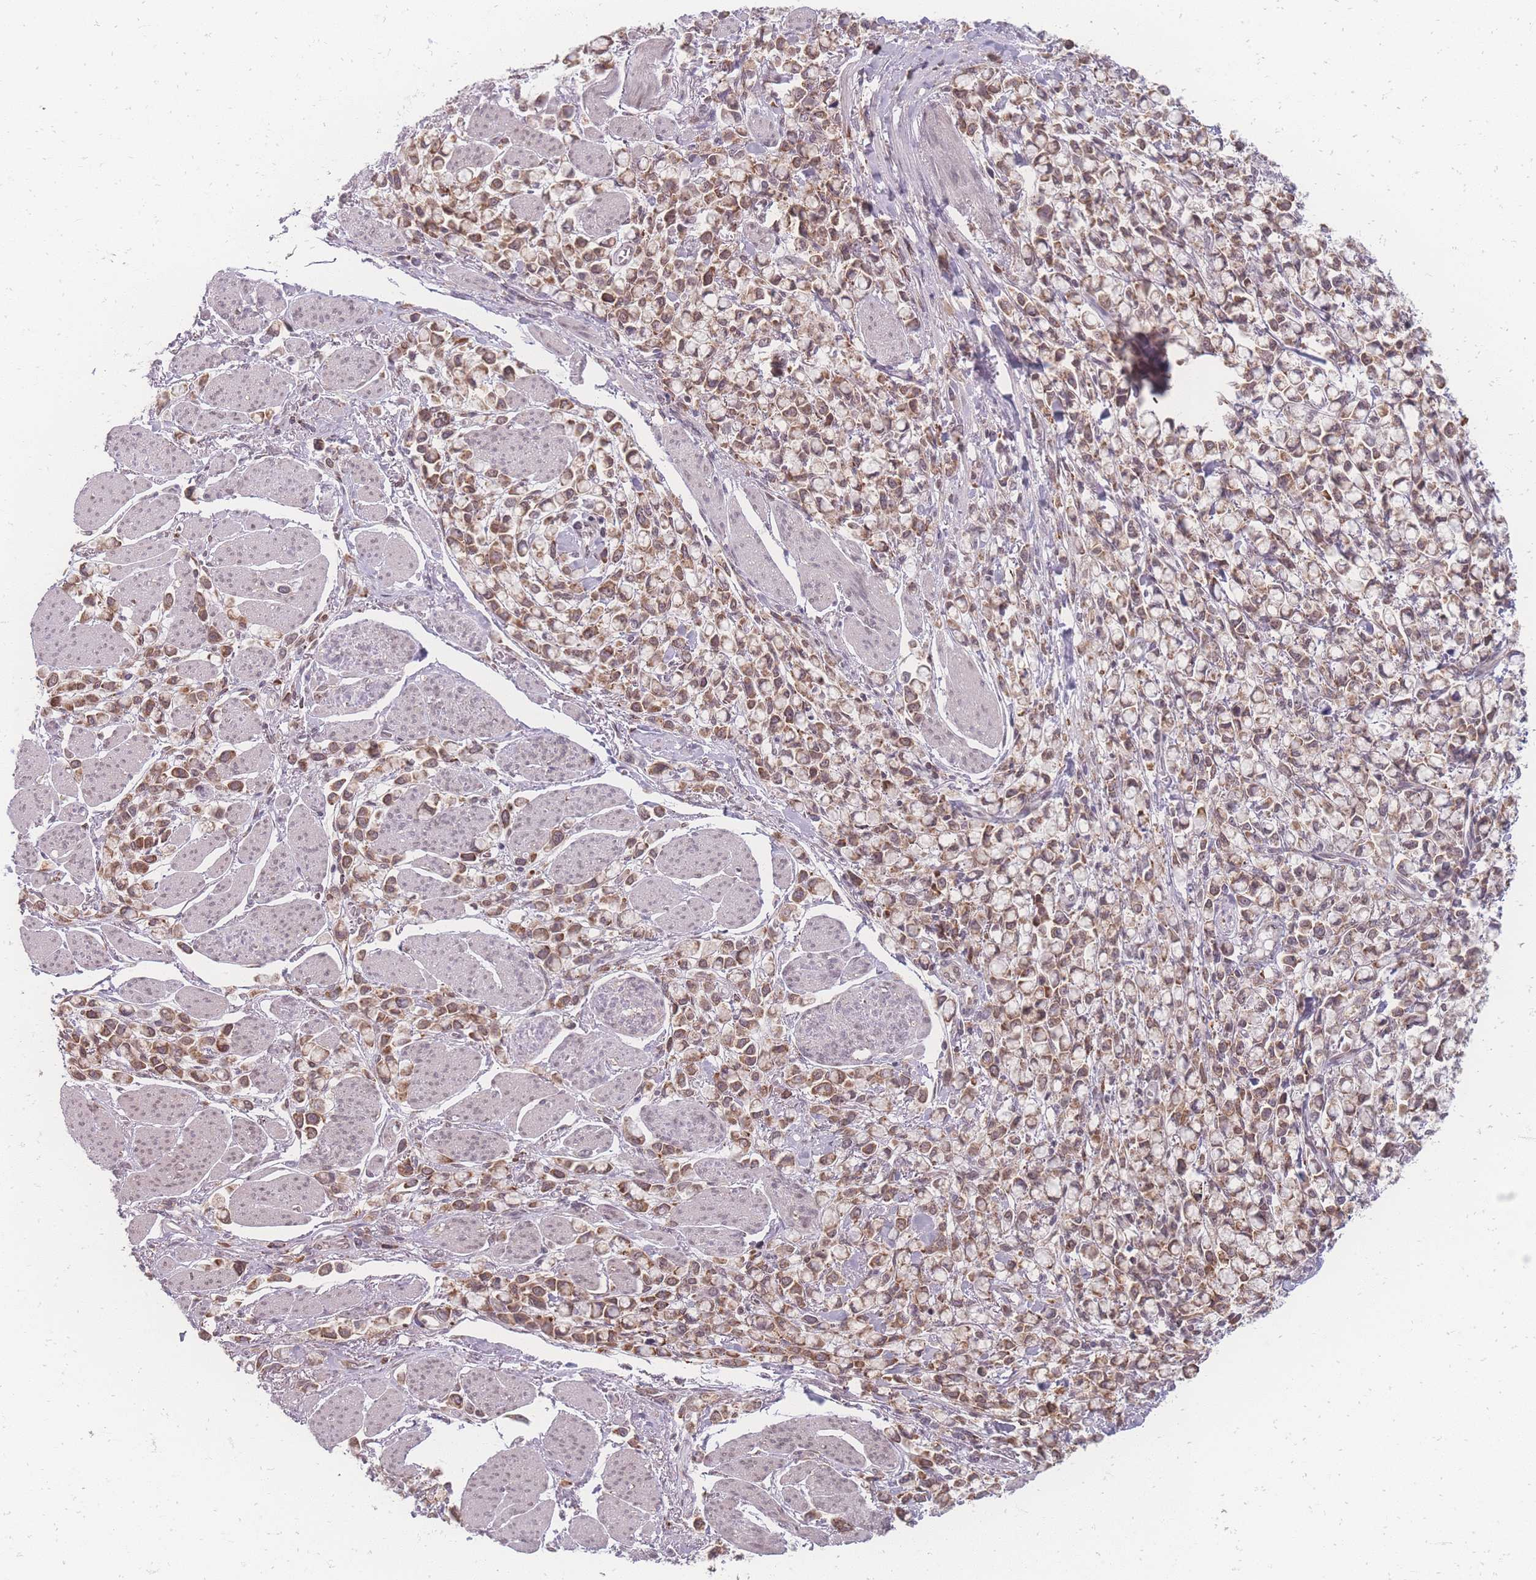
{"staining": {"intensity": "moderate", "quantity": ">75%", "location": "cytoplasmic/membranous"}, "tissue": "stomach cancer", "cell_type": "Tumor cells", "image_type": "cancer", "snomed": [{"axis": "morphology", "description": "Adenocarcinoma, NOS"}, {"axis": "topography", "description": "Stomach"}], "caption": "Stomach cancer was stained to show a protein in brown. There is medium levels of moderate cytoplasmic/membranous expression in about >75% of tumor cells.", "gene": "ZC3H13", "patient": {"sex": "female", "age": 81}}